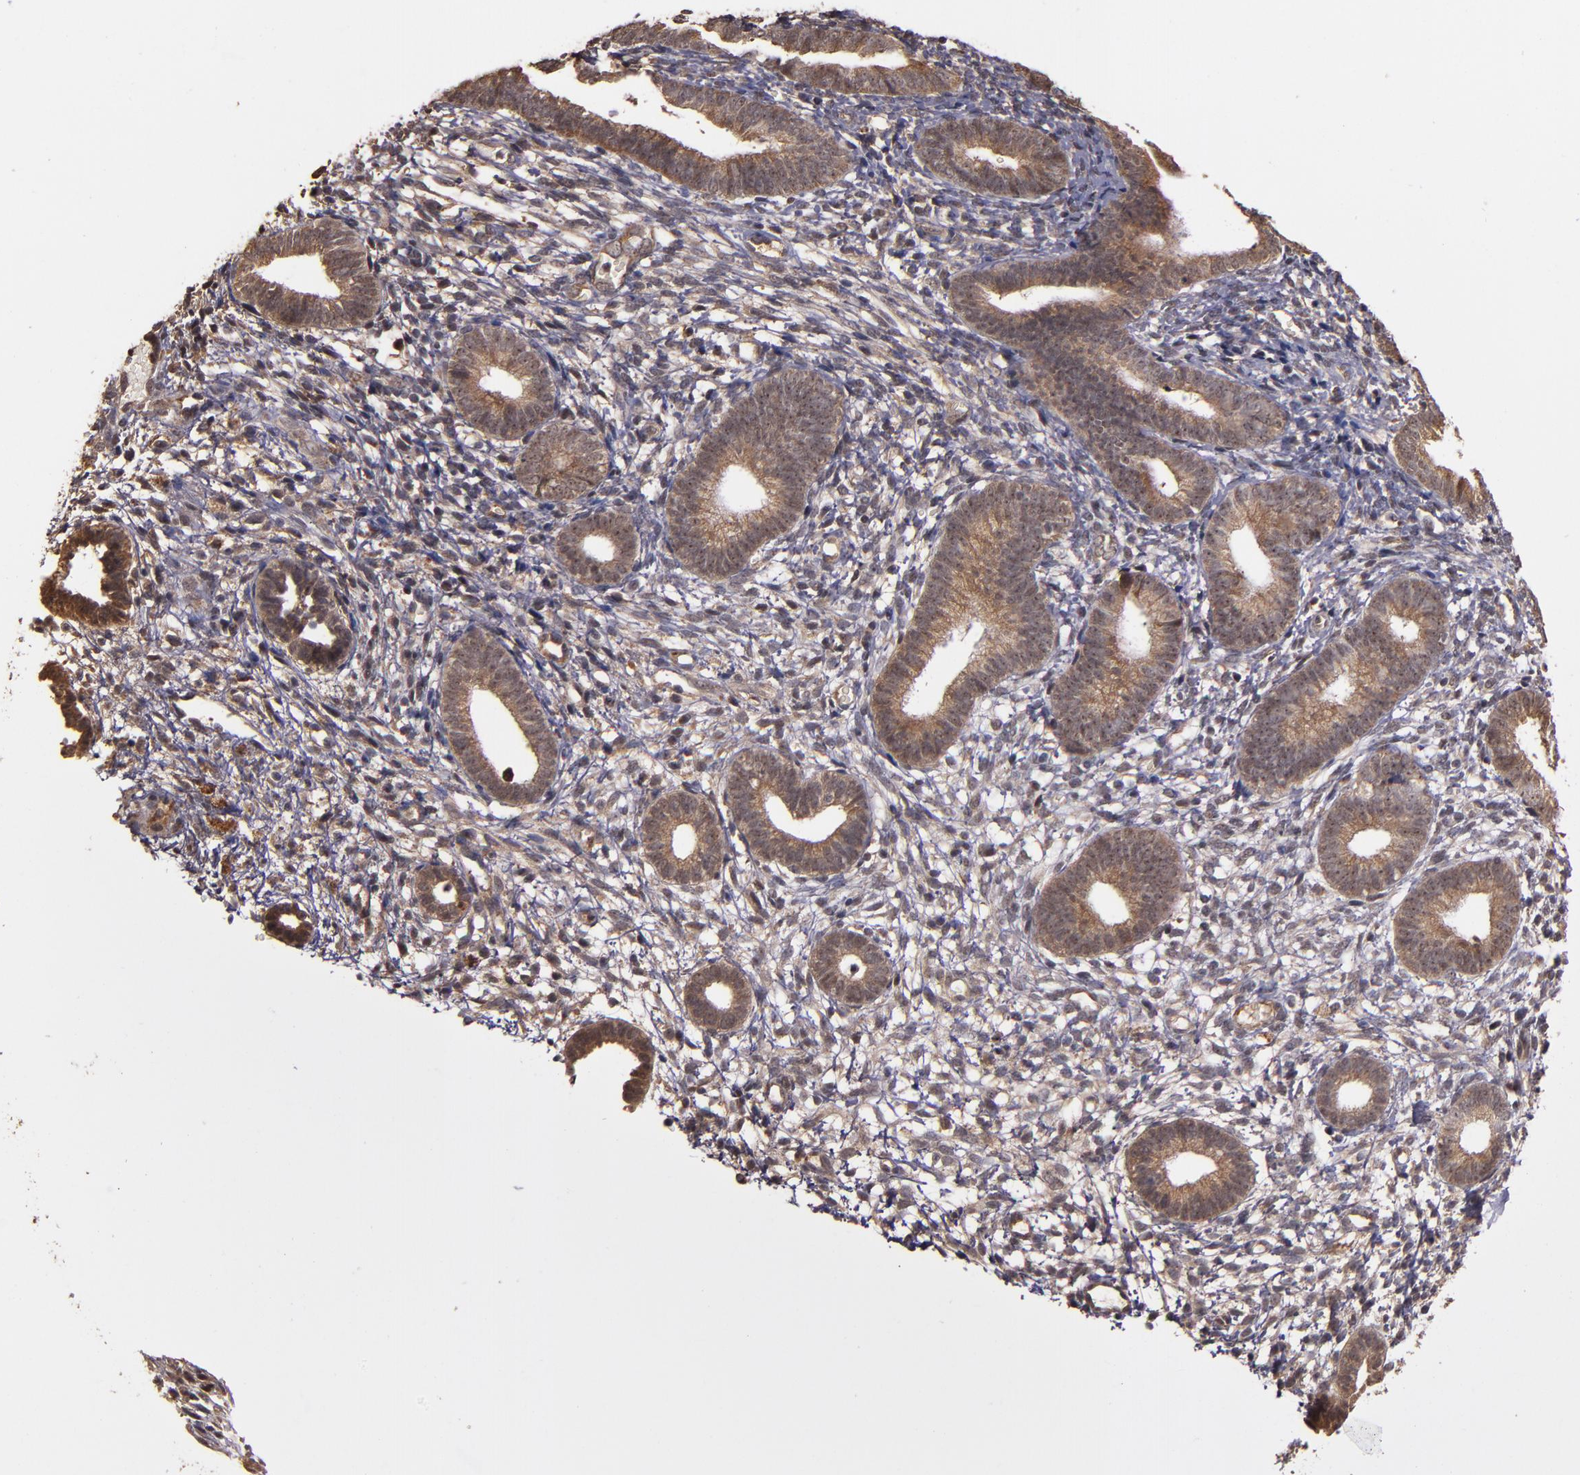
{"staining": {"intensity": "weak", "quantity": "25%-75%", "location": "nuclear"}, "tissue": "endometrium", "cell_type": "Cells in endometrial stroma", "image_type": "normal", "snomed": [{"axis": "morphology", "description": "Normal tissue, NOS"}, {"axis": "topography", "description": "Smooth muscle"}, {"axis": "topography", "description": "Endometrium"}], "caption": "IHC image of unremarkable human endometrium stained for a protein (brown), which reveals low levels of weak nuclear staining in about 25%-75% of cells in endometrial stroma.", "gene": "RIOK3", "patient": {"sex": "female", "age": 57}}